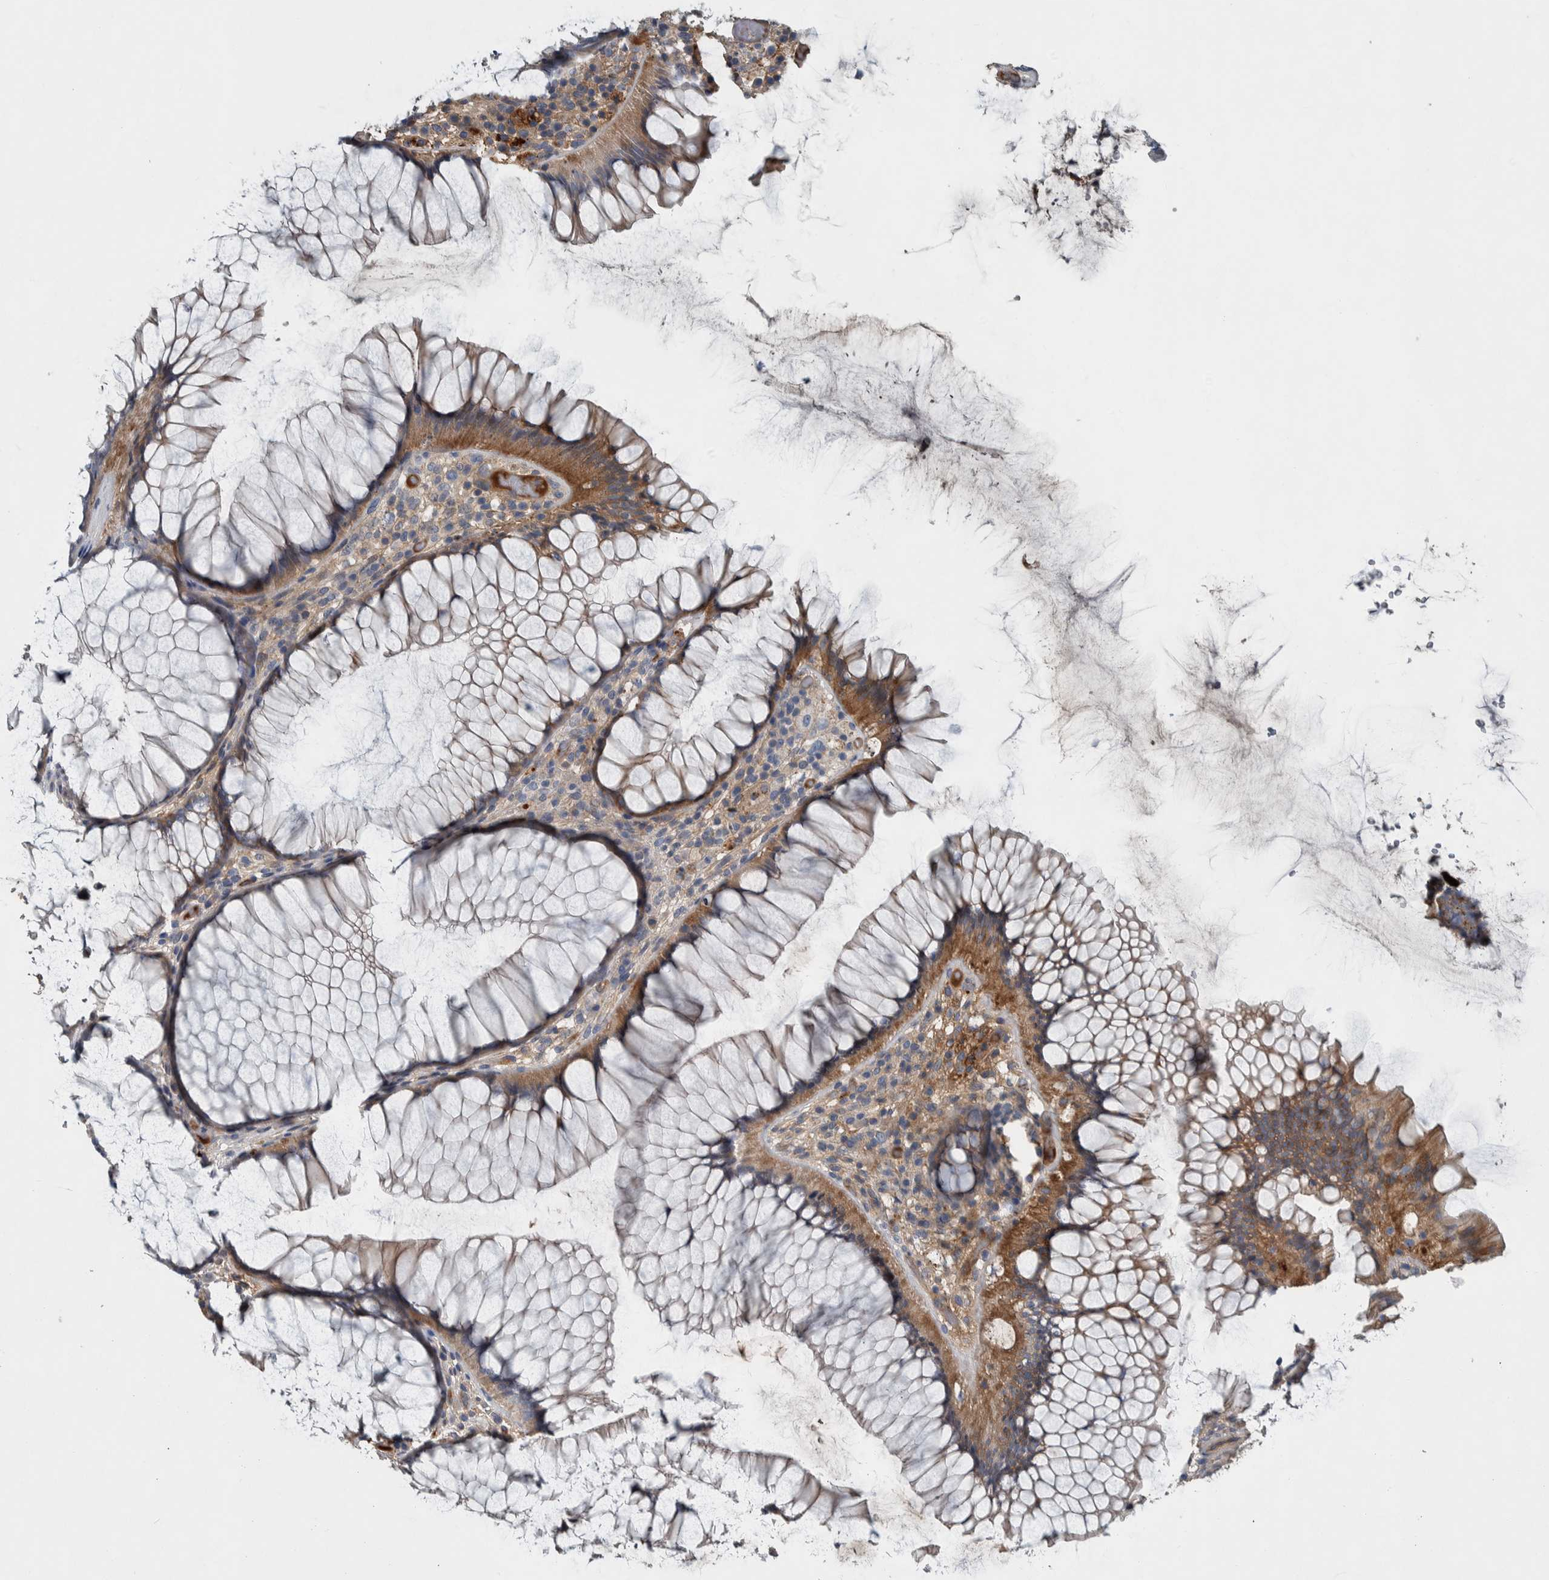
{"staining": {"intensity": "moderate", "quantity": "25%-75%", "location": "cytoplasmic/membranous"}, "tissue": "rectum", "cell_type": "Glandular cells", "image_type": "normal", "snomed": [{"axis": "morphology", "description": "Normal tissue, NOS"}, {"axis": "topography", "description": "Rectum"}], "caption": "Protein expression by immunohistochemistry (IHC) shows moderate cytoplasmic/membranous expression in approximately 25%-75% of glandular cells in normal rectum. The protein of interest is shown in brown color, while the nuclei are stained blue.", "gene": "SERPINC1", "patient": {"sex": "male", "age": 51}}